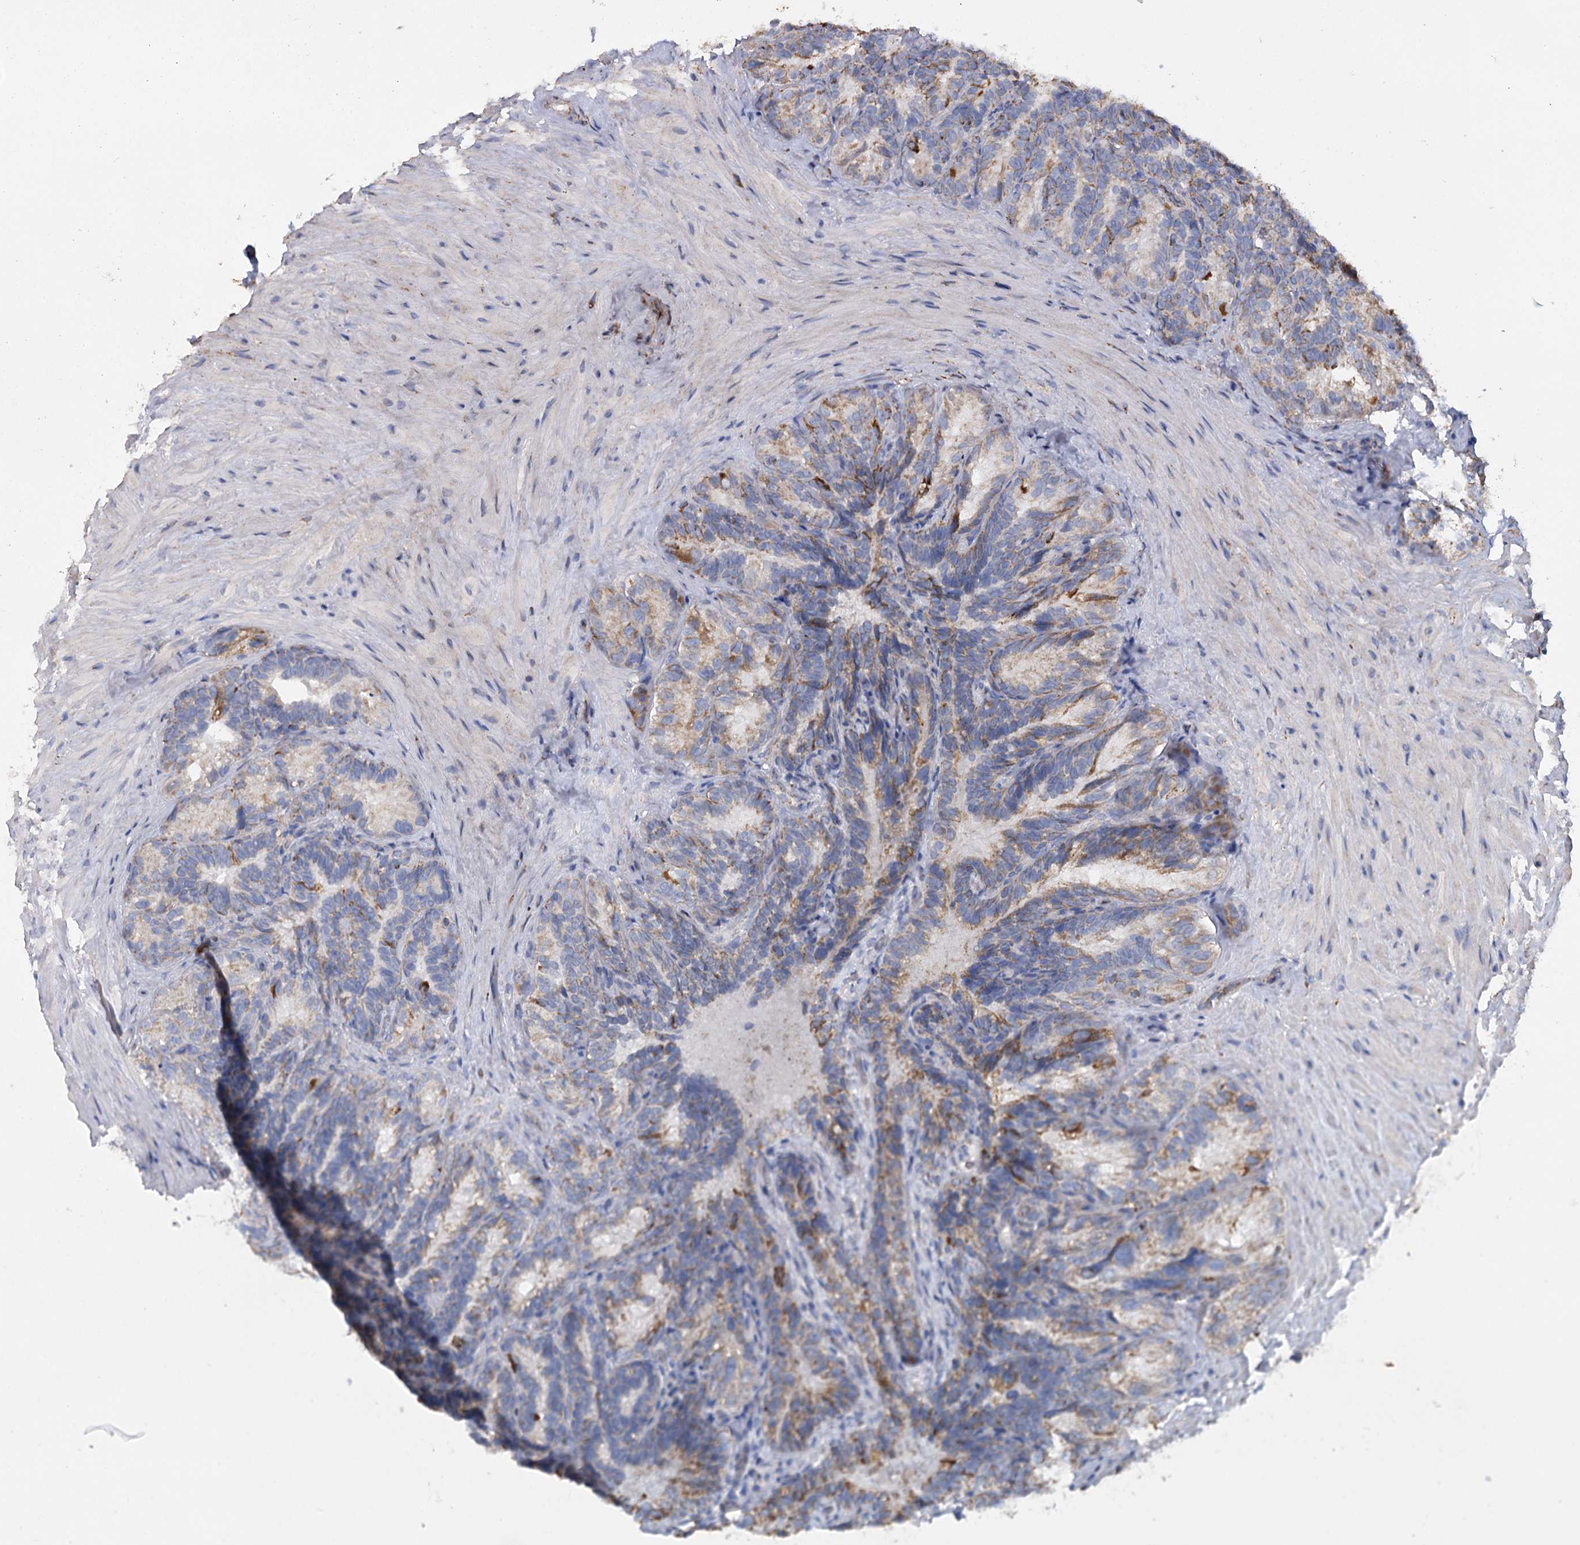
{"staining": {"intensity": "moderate", "quantity": "25%-75%", "location": "cytoplasmic/membranous"}, "tissue": "seminal vesicle", "cell_type": "Glandular cells", "image_type": "normal", "snomed": [{"axis": "morphology", "description": "Normal tissue, NOS"}, {"axis": "topography", "description": "Seminal veicle"}], "caption": "The micrograph displays a brown stain indicating the presence of a protein in the cytoplasmic/membranous of glandular cells in seminal vesicle.", "gene": "MRPL44", "patient": {"sex": "male", "age": 60}}